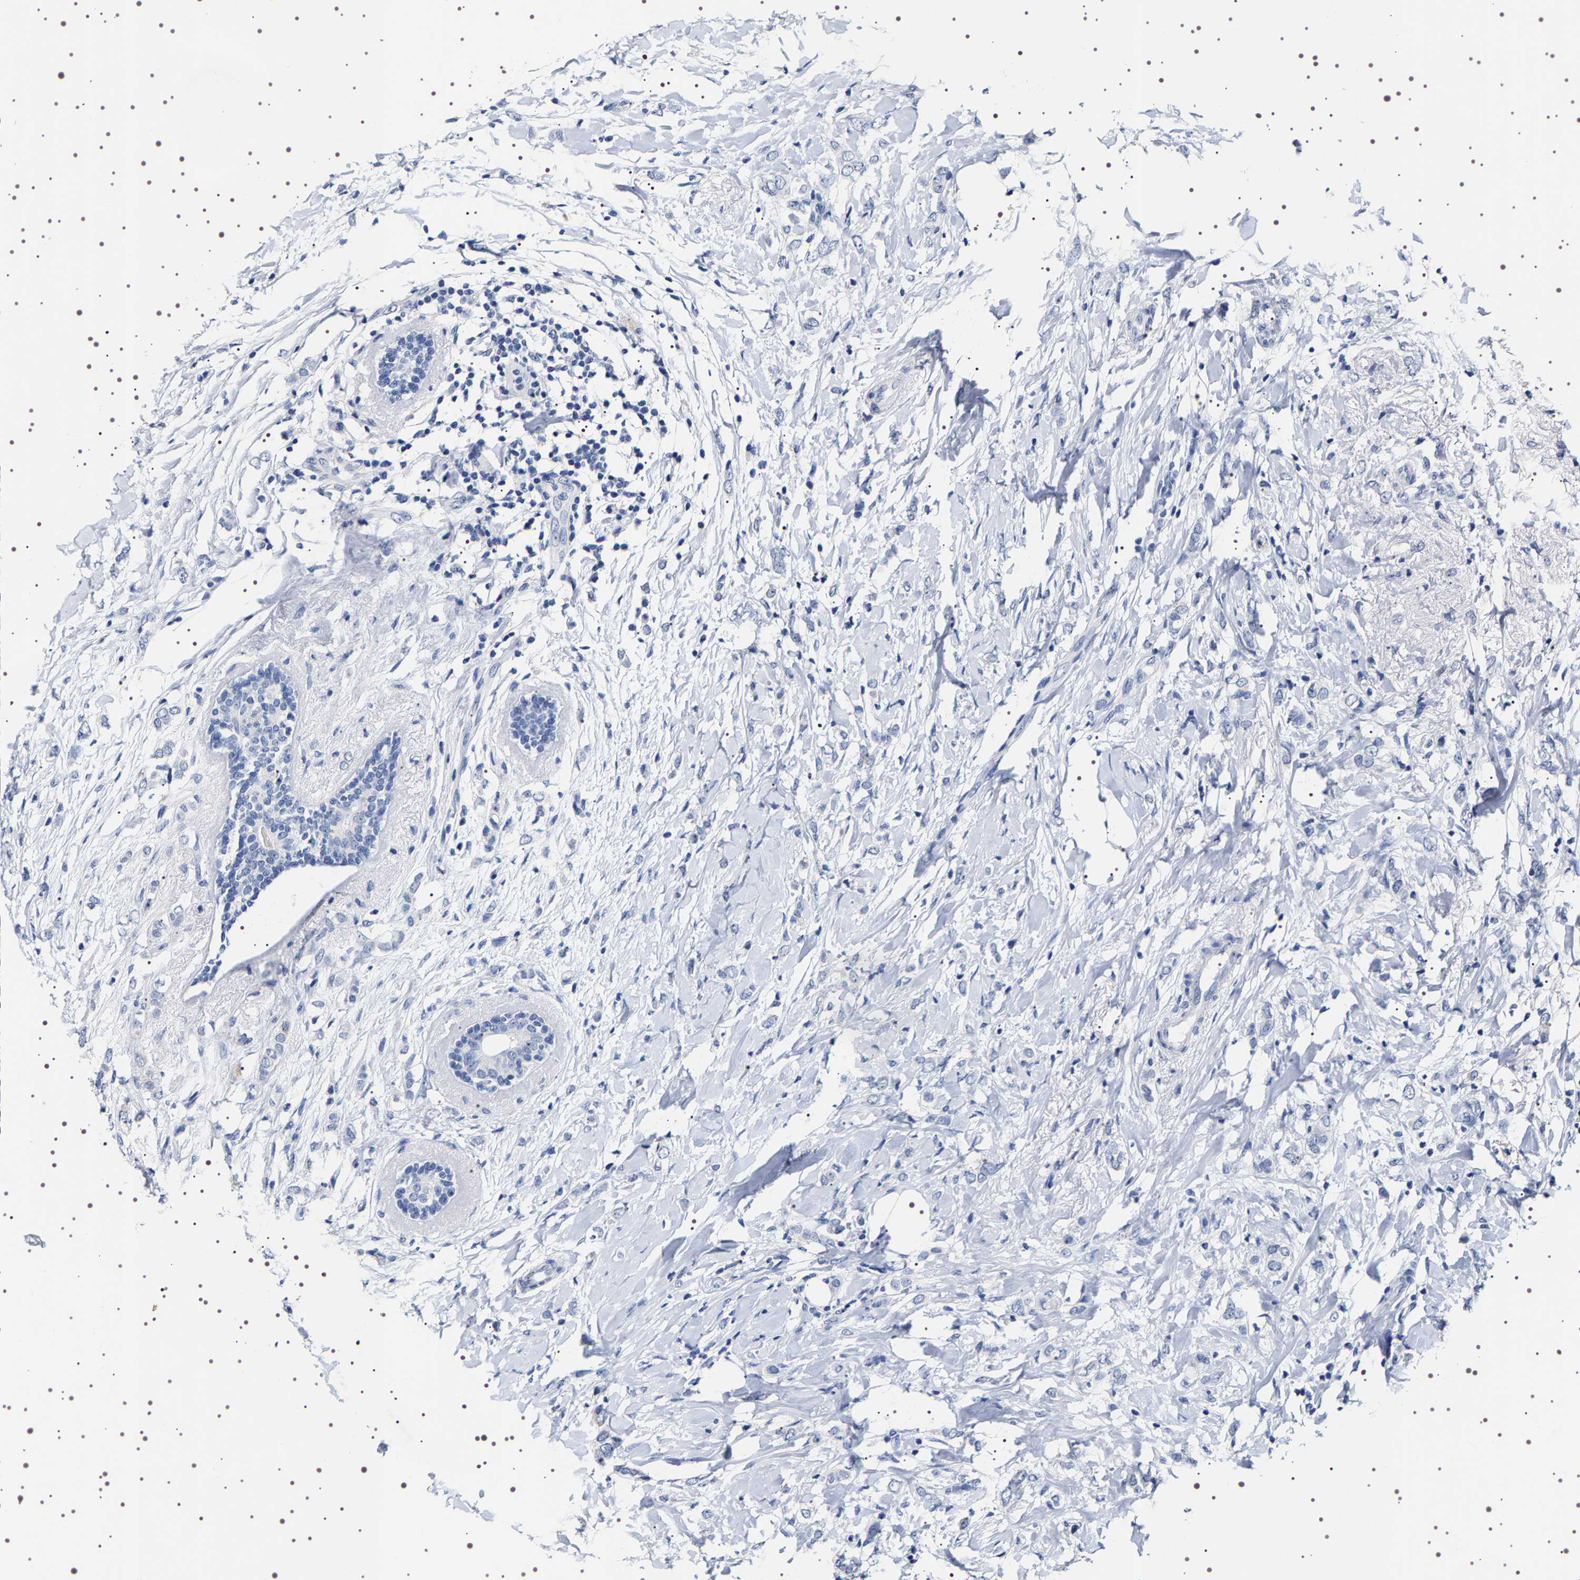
{"staining": {"intensity": "negative", "quantity": "none", "location": "none"}, "tissue": "breast cancer", "cell_type": "Tumor cells", "image_type": "cancer", "snomed": [{"axis": "morphology", "description": "Normal tissue, NOS"}, {"axis": "morphology", "description": "Lobular carcinoma"}, {"axis": "topography", "description": "Breast"}], "caption": "Immunohistochemical staining of human breast cancer (lobular carcinoma) shows no significant expression in tumor cells.", "gene": "UBQLN3", "patient": {"sex": "female", "age": 47}}